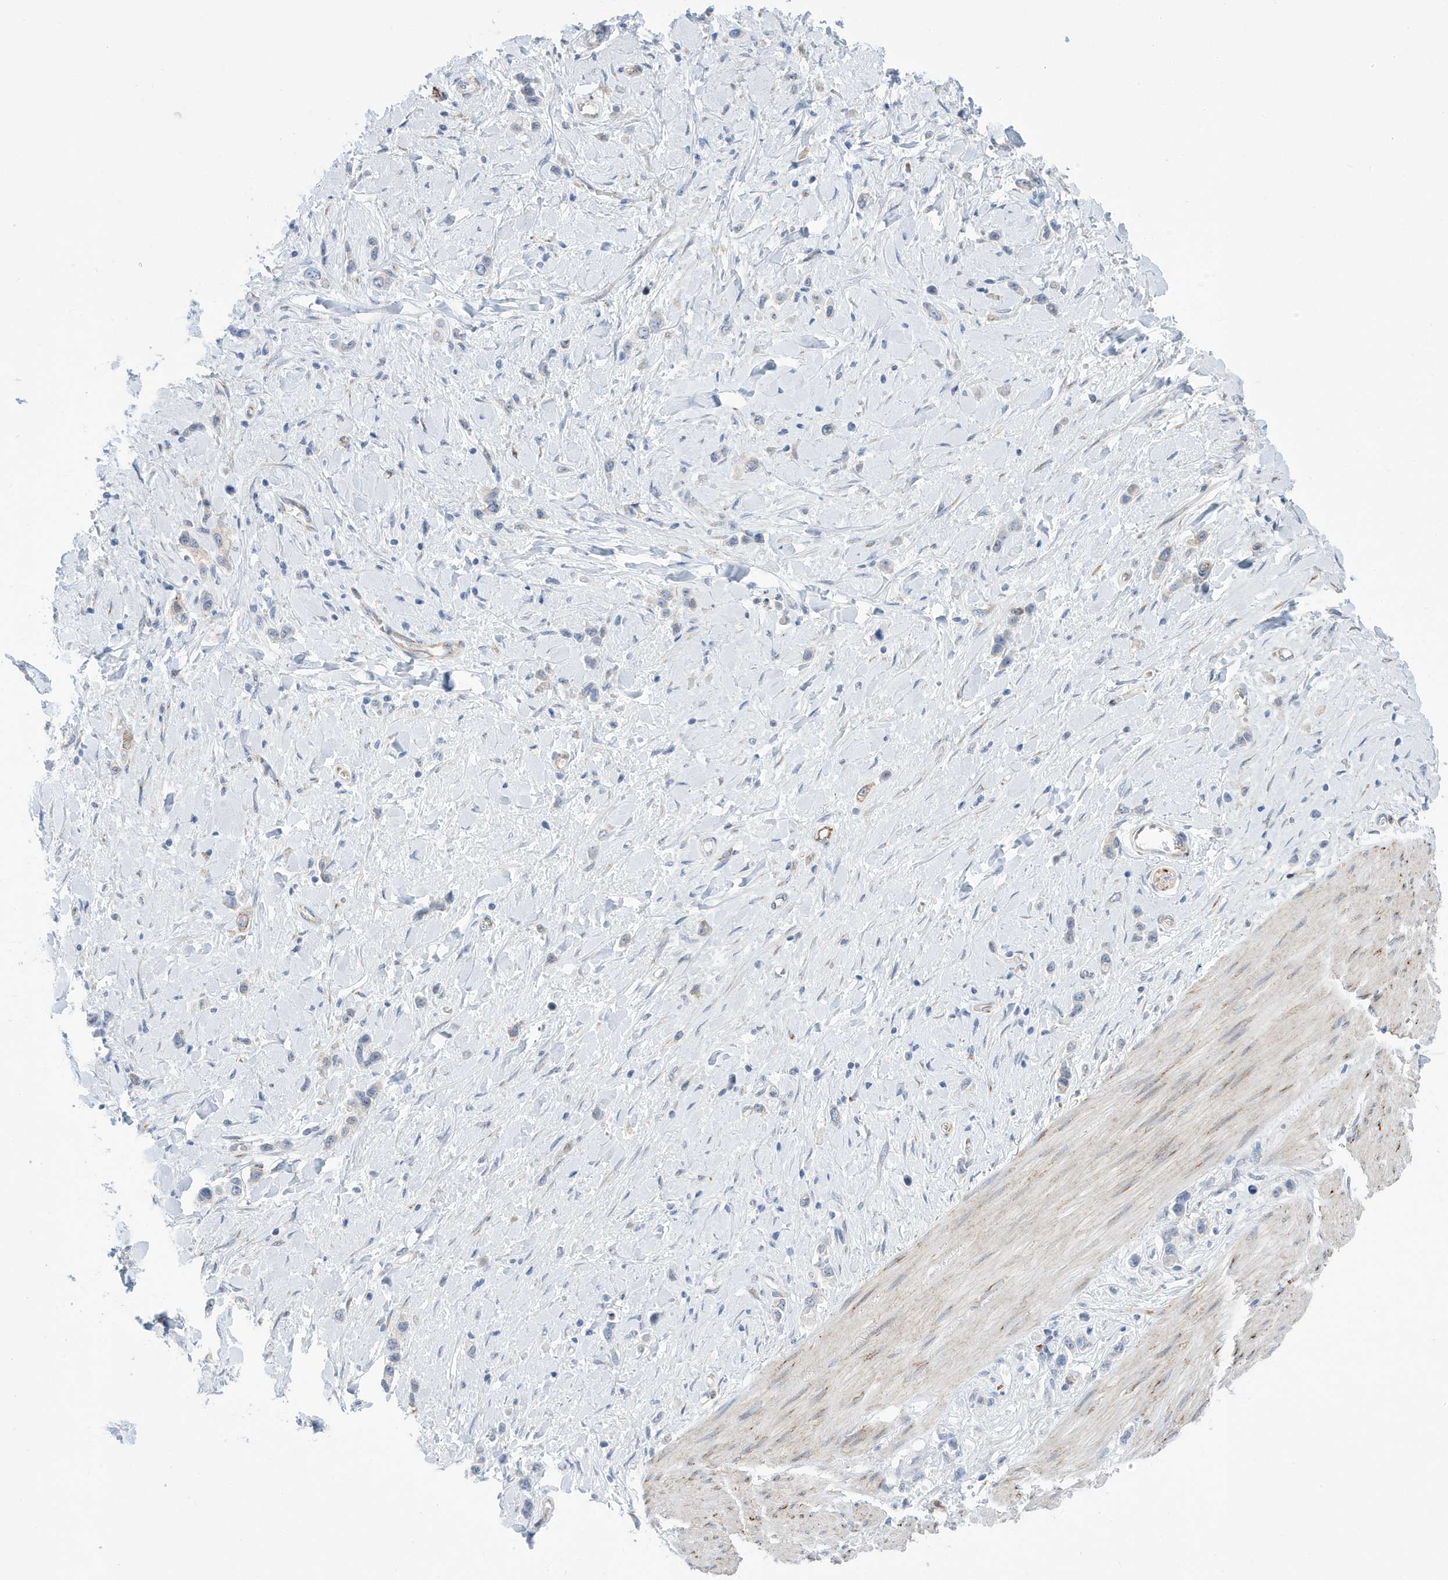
{"staining": {"intensity": "negative", "quantity": "none", "location": "none"}, "tissue": "stomach cancer", "cell_type": "Tumor cells", "image_type": "cancer", "snomed": [{"axis": "morphology", "description": "Normal tissue, NOS"}, {"axis": "morphology", "description": "Adenocarcinoma, NOS"}, {"axis": "topography", "description": "Stomach, upper"}, {"axis": "topography", "description": "Stomach"}], "caption": "Protein analysis of stomach cancer (adenocarcinoma) reveals no significant expression in tumor cells.", "gene": "SEMA3F", "patient": {"sex": "female", "age": 65}}